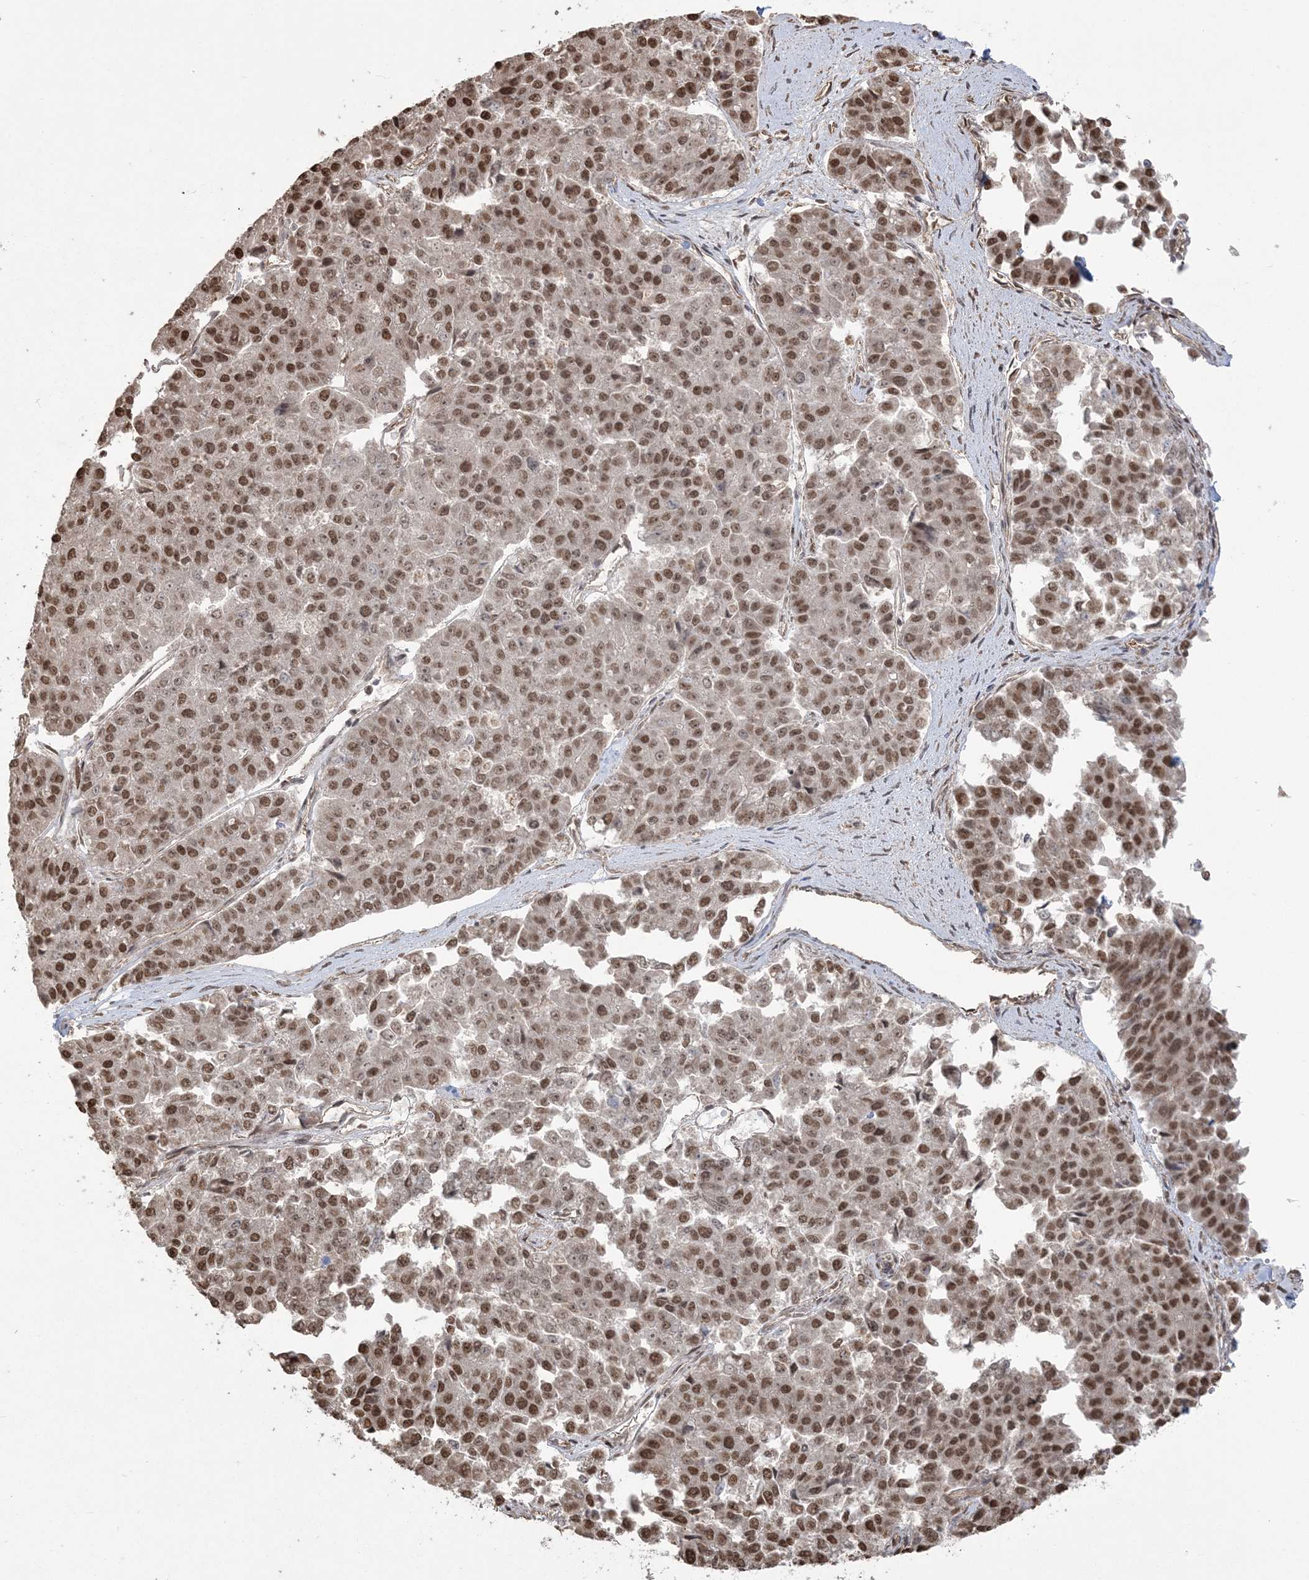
{"staining": {"intensity": "moderate", "quantity": ">75%", "location": "nuclear"}, "tissue": "pancreatic cancer", "cell_type": "Tumor cells", "image_type": "cancer", "snomed": [{"axis": "morphology", "description": "Adenocarcinoma, NOS"}, {"axis": "topography", "description": "Pancreas"}], "caption": "Protein expression analysis of pancreatic cancer (adenocarcinoma) displays moderate nuclear staining in approximately >75% of tumor cells.", "gene": "ZNF839", "patient": {"sex": "male", "age": 50}}